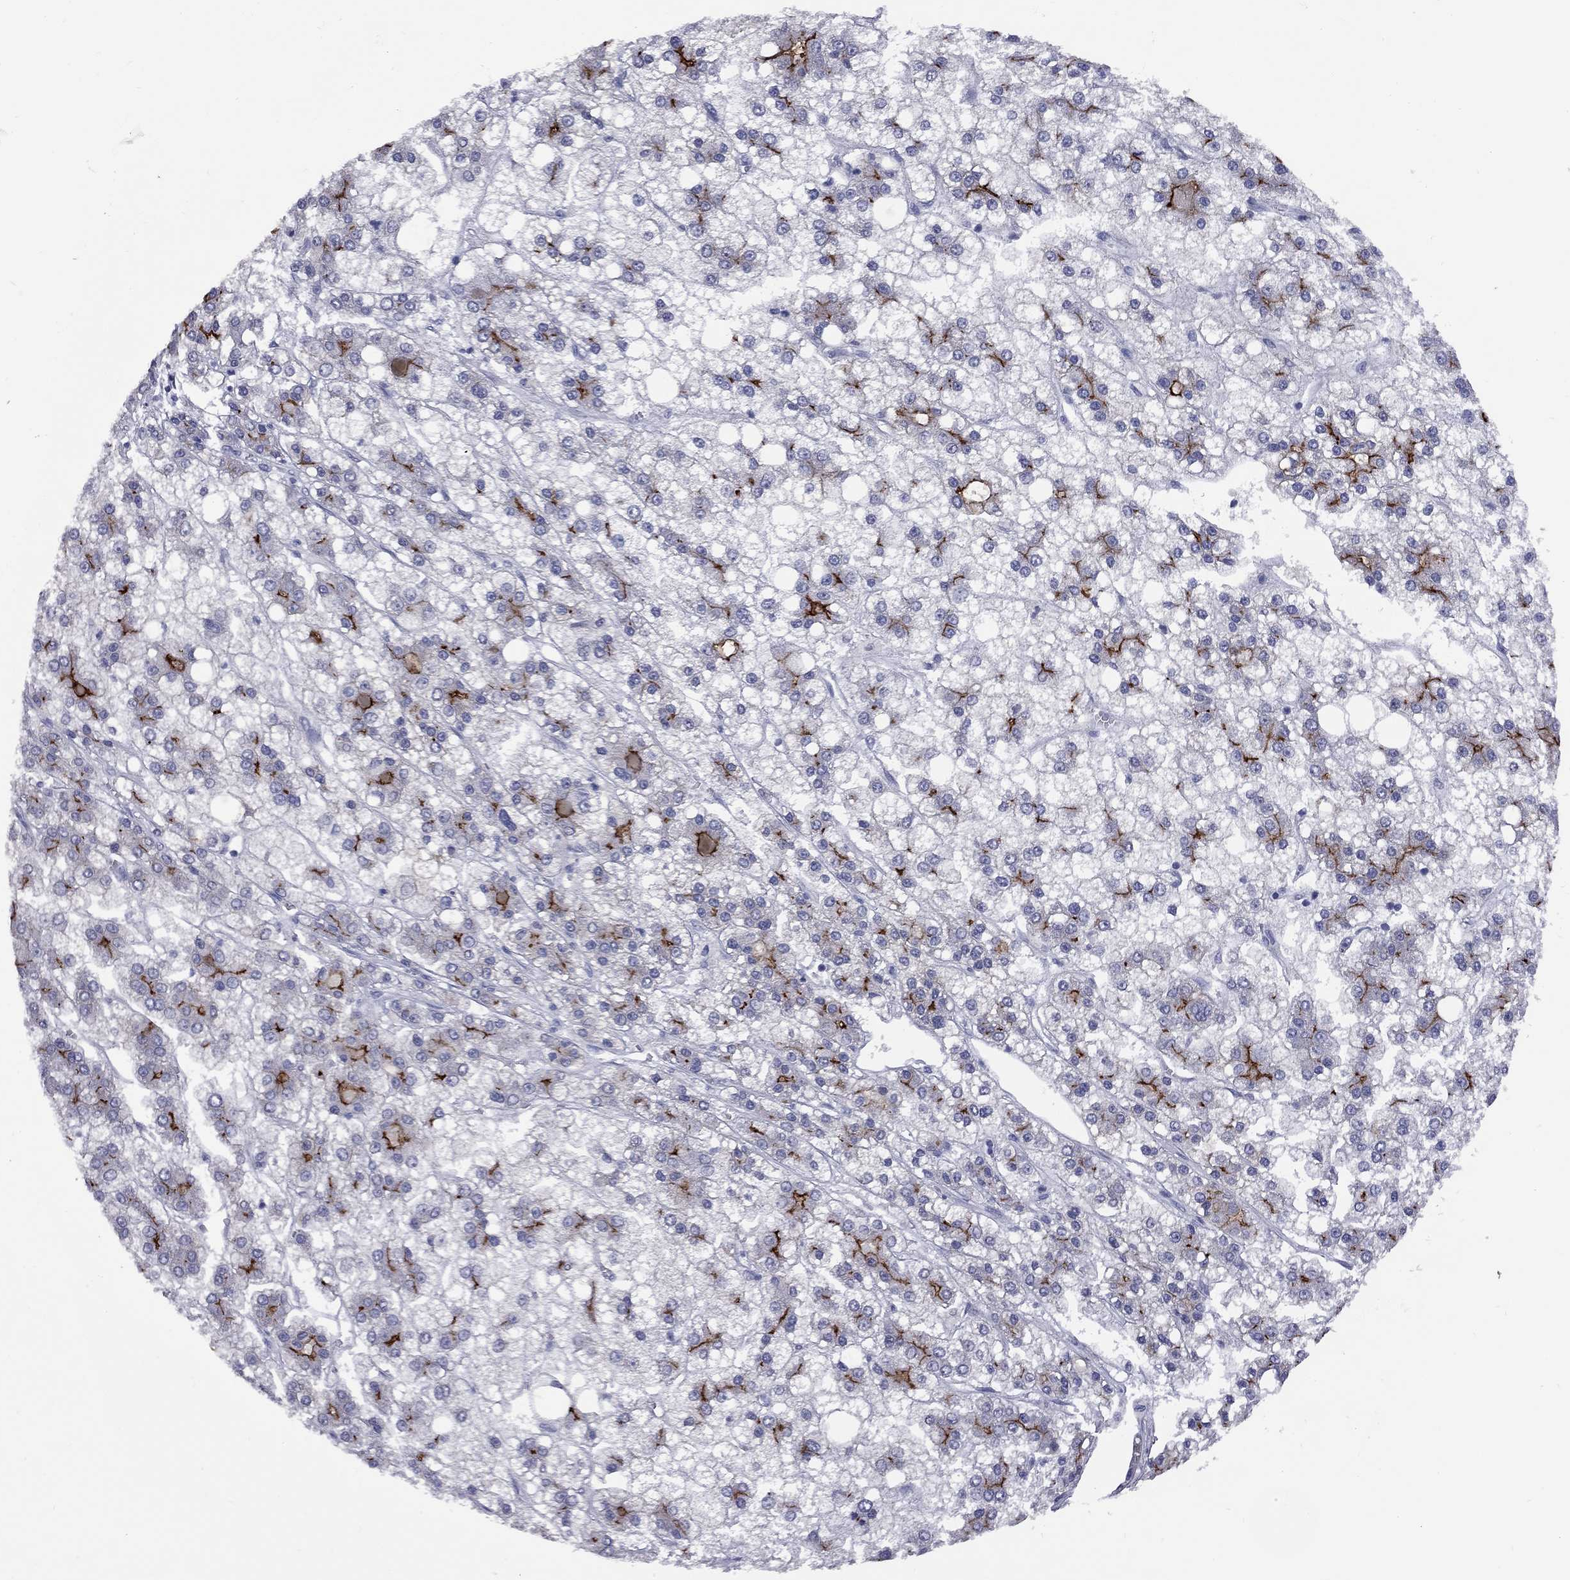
{"staining": {"intensity": "strong", "quantity": "25%-75%", "location": "cytoplasmic/membranous"}, "tissue": "liver cancer", "cell_type": "Tumor cells", "image_type": "cancer", "snomed": [{"axis": "morphology", "description": "Carcinoma, Hepatocellular, NOS"}, {"axis": "topography", "description": "Liver"}], "caption": "Immunohistochemistry of liver cancer shows high levels of strong cytoplasmic/membranous expression in approximately 25%-75% of tumor cells. (Stains: DAB (3,3'-diaminobenzidine) in brown, nuclei in blue, Microscopy: brightfield microscopy at high magnification).", "gene": "ABCB4", "patient": {"sex": "male", "age": 73}}